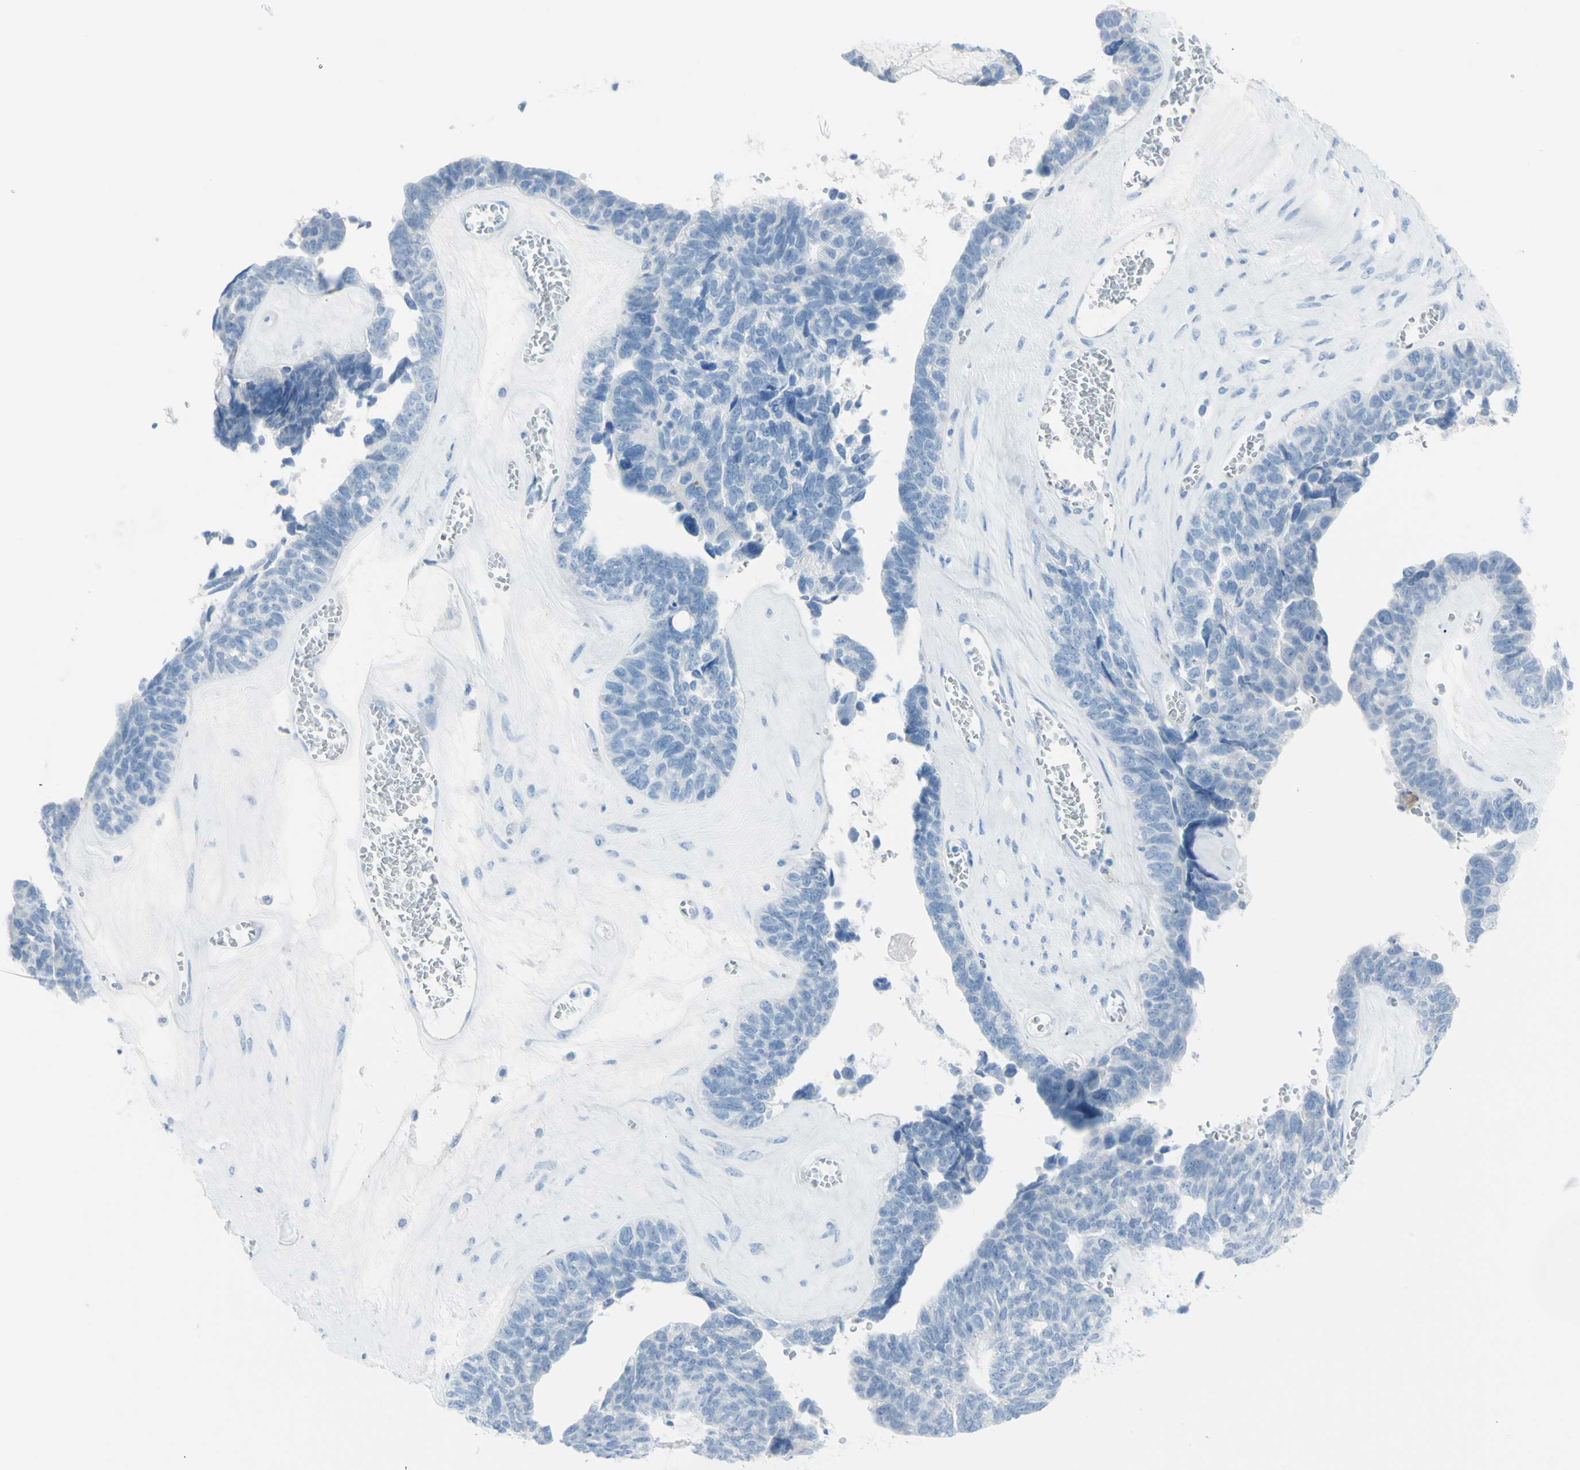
{"staining": {"intensity": "negative", "quantity": "none", "location": "none"}, "tissue": "ovarian cancer", "cell_type": "Tumor cells", "image_type": "cancer", "snomed": [{"axis": "morphology", "description": "Cystadenocarcinoma, serous, NOS"}, {"axis": "topography", "description": "Ovary"}], "caption": "The image shows no significant staining in tumor cells of serous cystadenocarcinoma (ovarian).", "gene": "TFPI2", "patient": {"sex": "female", "age": 79}}